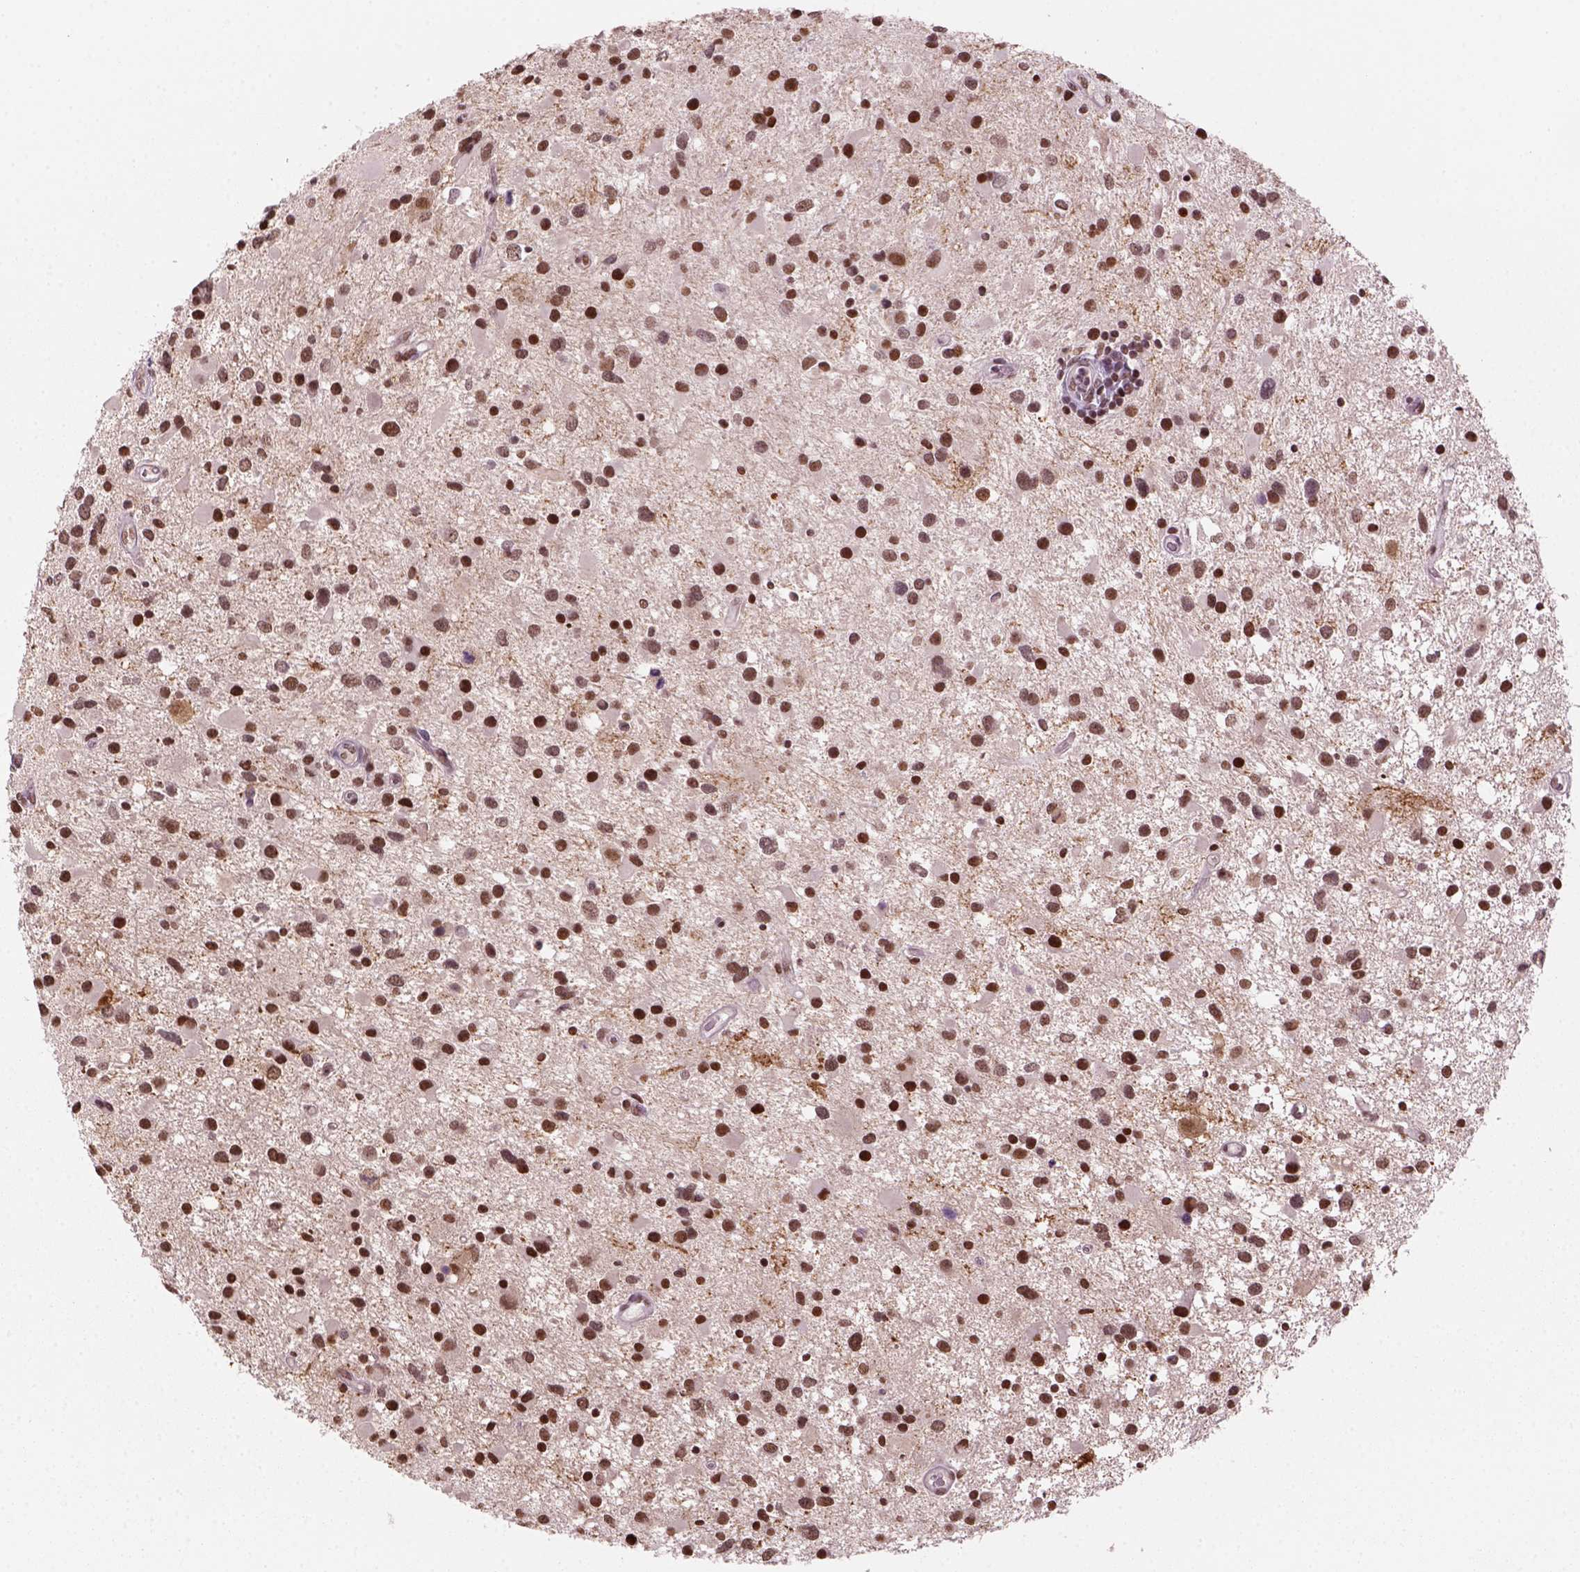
{"staining": {"intensity": "moderate", "quantity": ">75%", "location": "nuclear"}, "tissue": "glioma", "cell_type": "Tumor cells", "image_type": "cancer", "snomed": [{"axis": "morphology", "description": "Glioma, malignant, Low grade"}, {"axis": "topography", "description": "Brain"}], "caption": "IHC (DAB) staining of low-grade glioma (malignant) shows moderate nuclear protein staining in approximately >75% of tumor cells. Immunohistochemistry stains the protein in brown and the nuclei are stained blue.", "gene": "GOT1", "patient": {"sex": "female", "age": 32}}